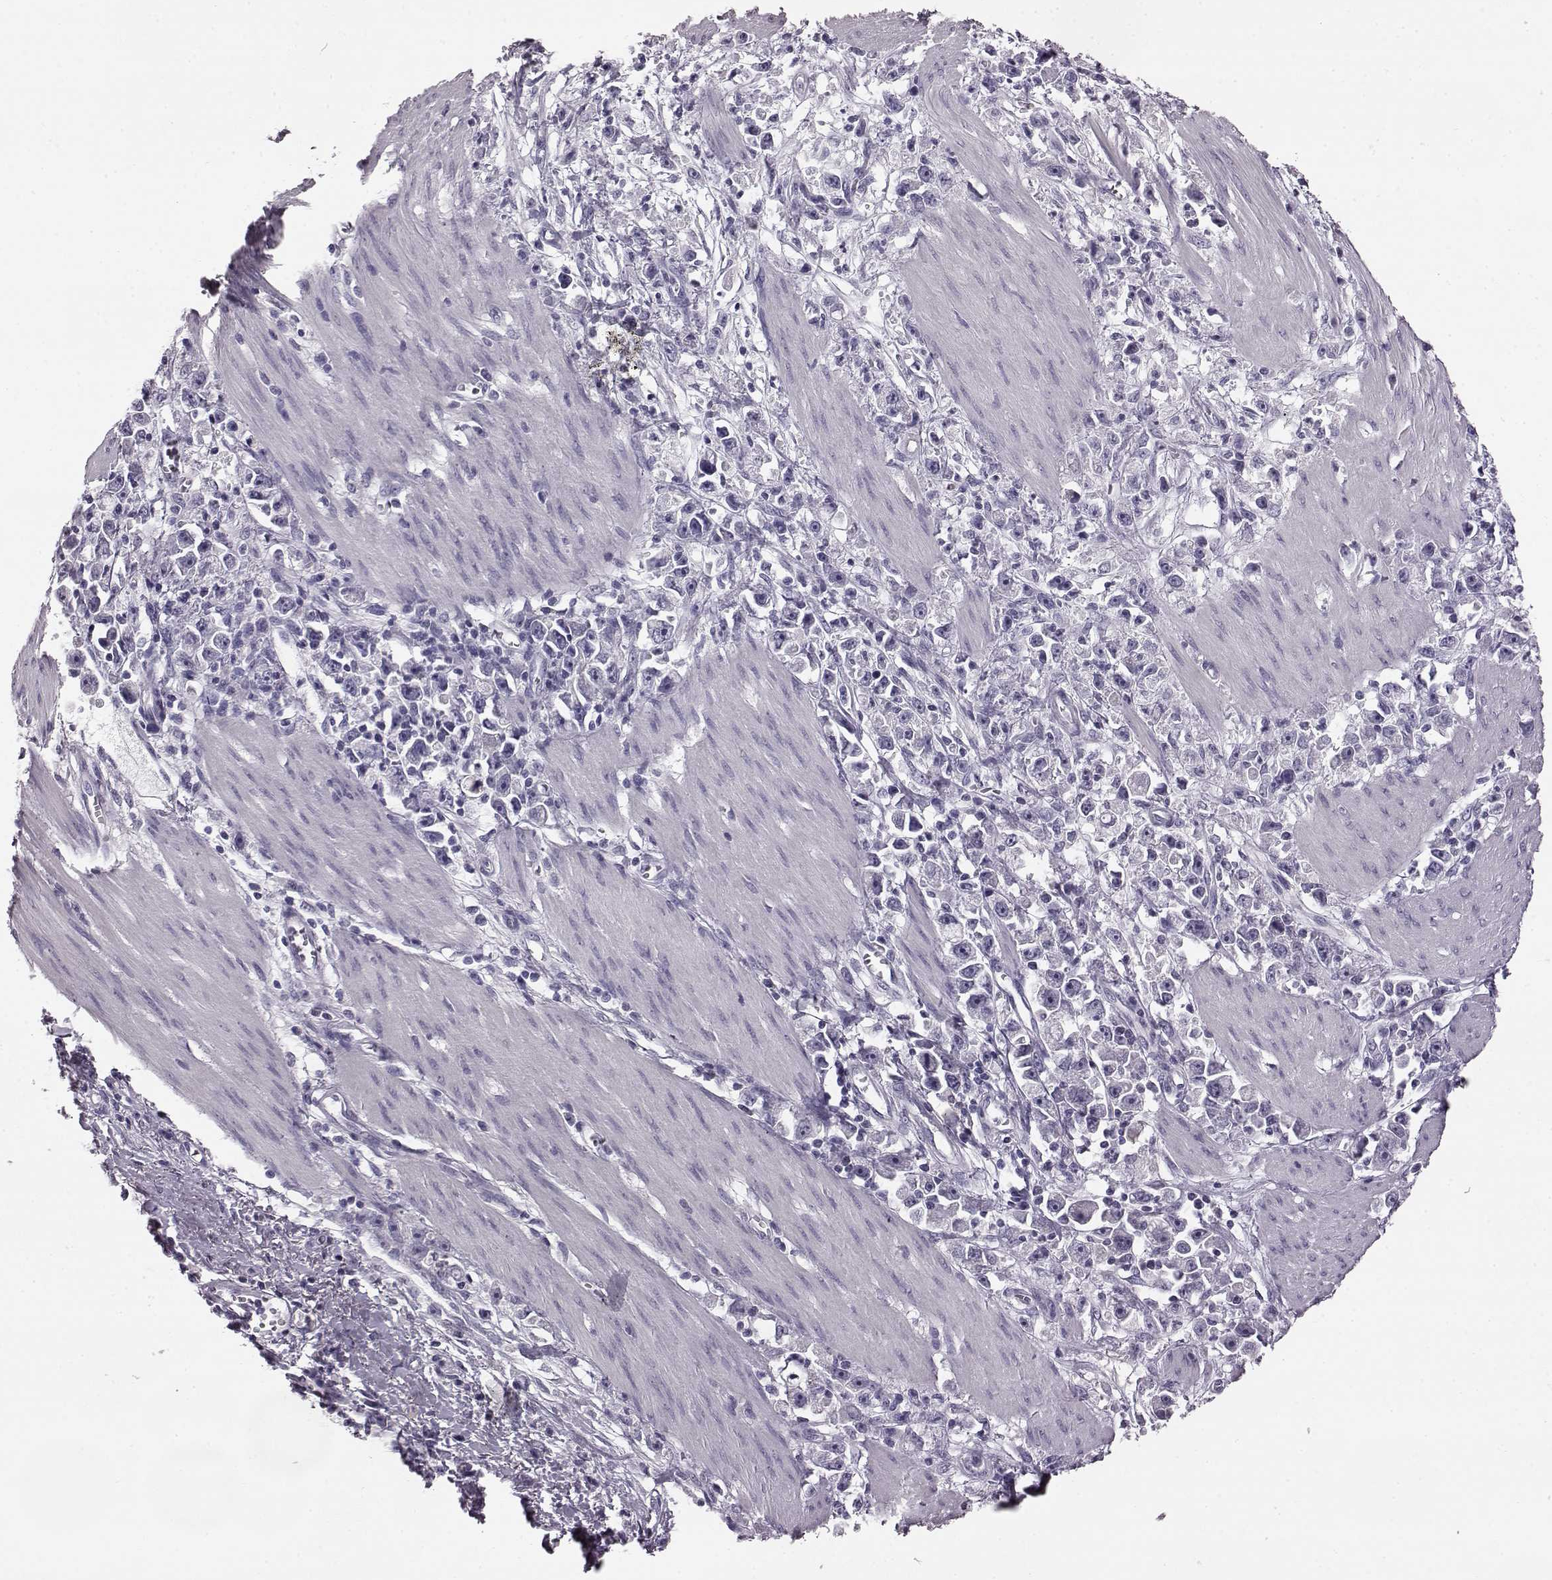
{"staining": {"intensity": "negative", "quantity": "none", "location": "none"}, "tissue": "stomach cancer", "cell_type": "Tumor cells", "image_type": "cancer", "snomed": [{"axis": "morphology", "description": "Adenocarcinoma, NOS"}, {"axis": "topography", "description": "Stomach"}], "caption": "DAB immunohistochemical staining of stomach adenocarcinoma demonstrates no significant positivity in tumor cells.", "gene": "ODAD4", "patient": {"sex": "female", "age": 59}}